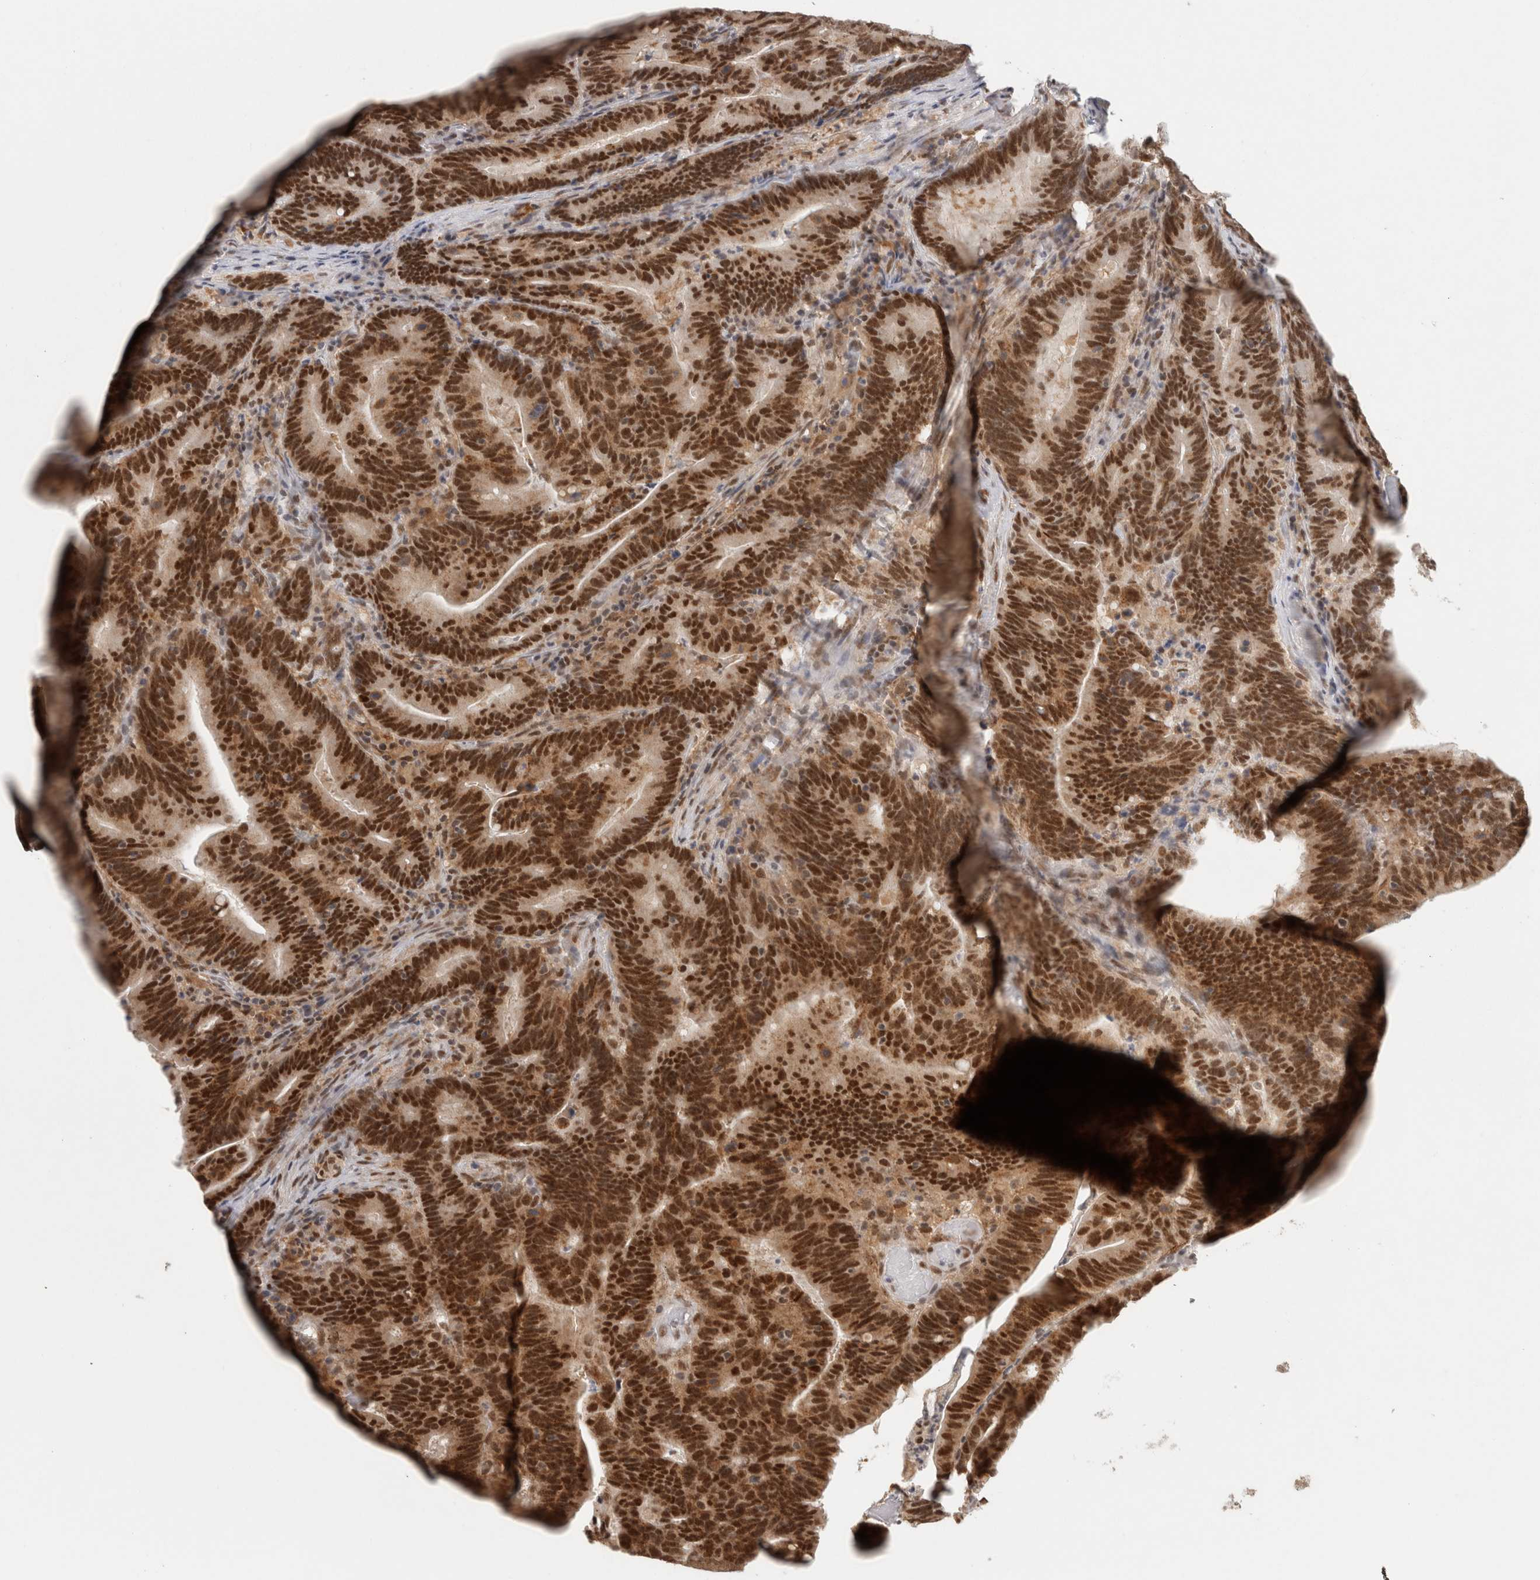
{"staining": {"intensity": "strong", "quantity": ">75%", "location": "nuclear"}, "tissue": "colorectal cancer", "cell_type": "Tumor cells", "image_type": "cancer", "snomed": [{"axis": "morphology", "description": "Adenocarcinoma, NOS"}, {"axis": "topography", "description": "Colon"}], "caption": "Protein expression analysis of colorectal adenocarcinoma reveals strong nuclear staining in about >75% of tumor cells.", "gene": "ZNF830", "patient": {"sex": "female", "age": 66}}